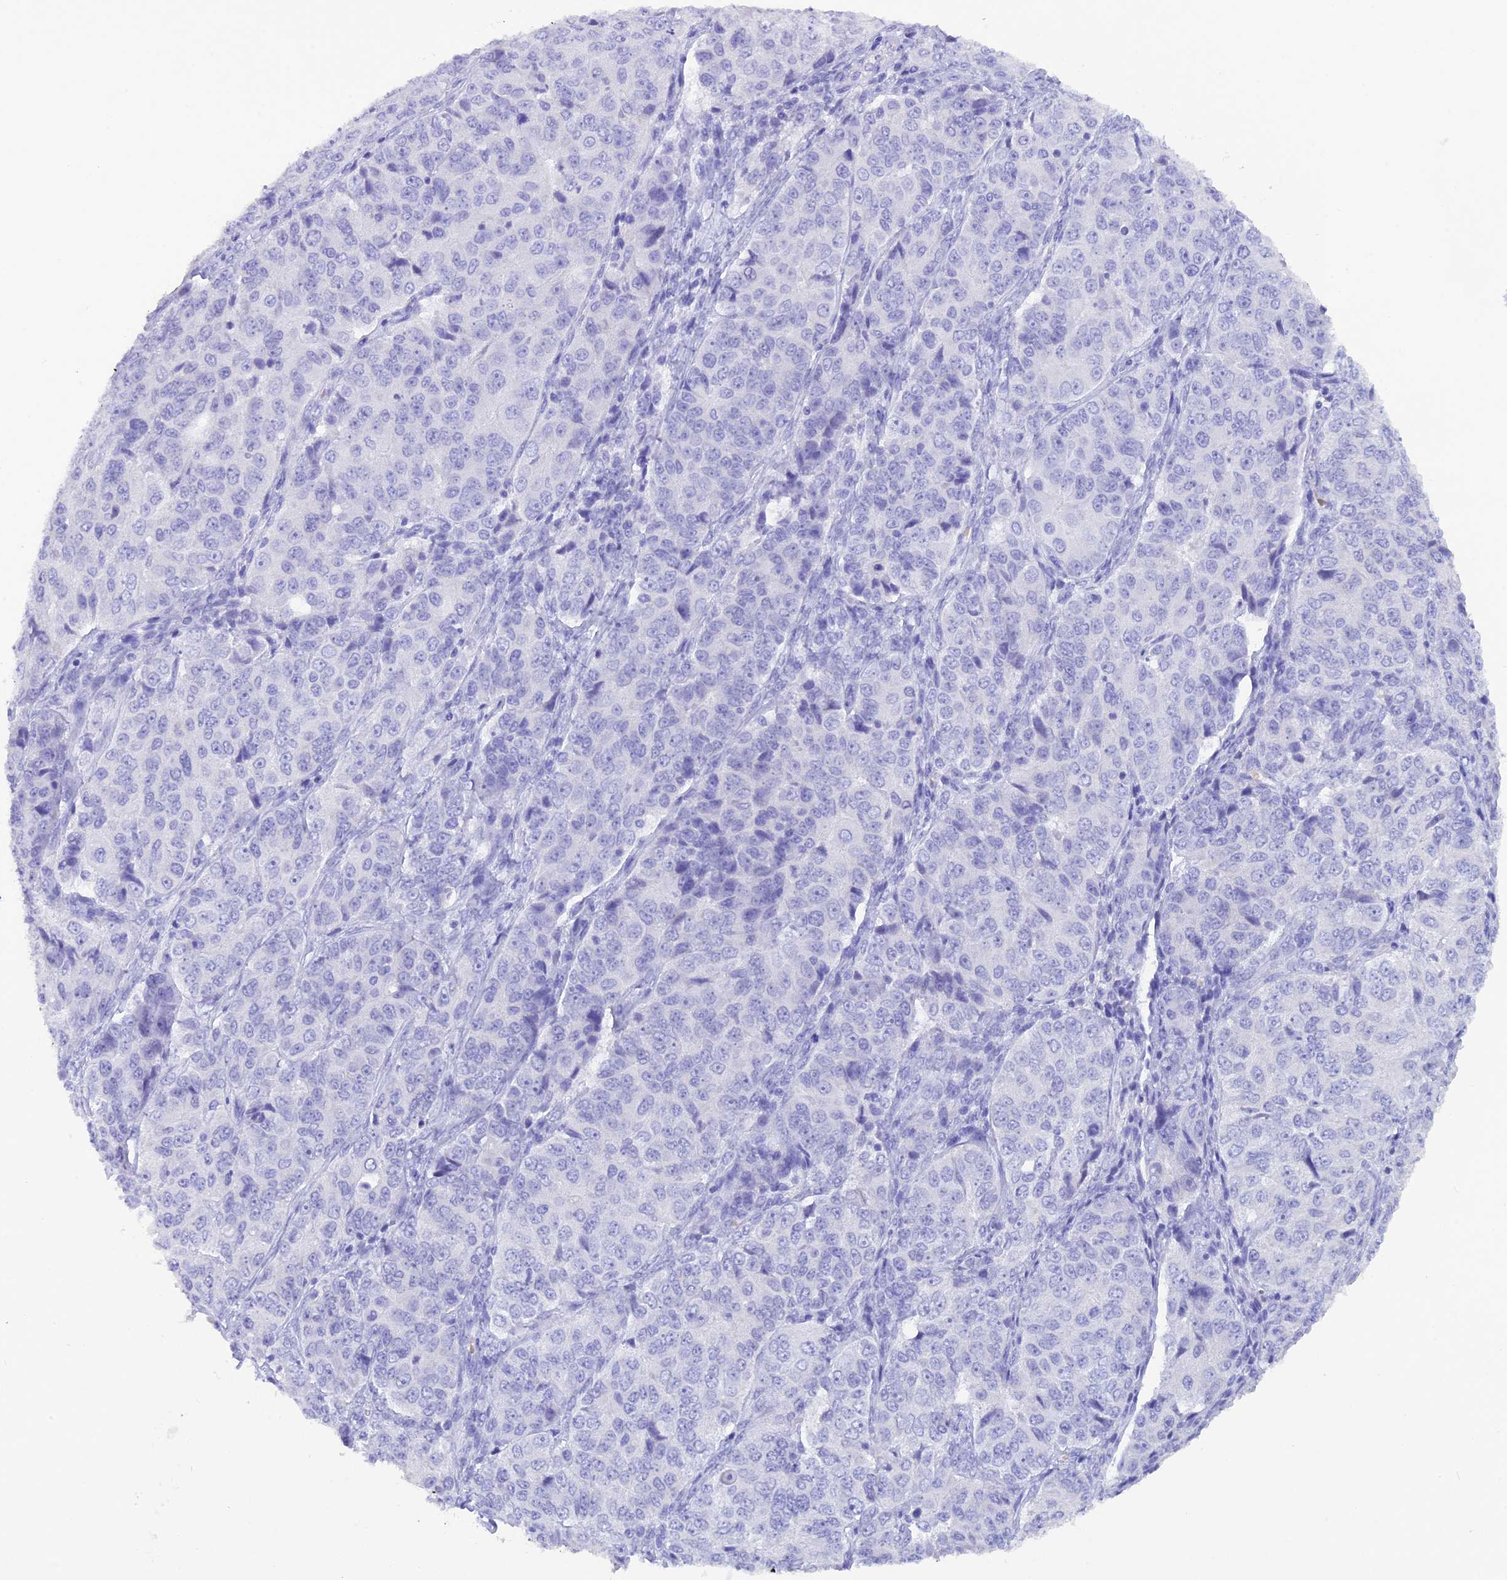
{"staining": {"intensity": "negative", "quantity": "none", "location": "none"}, "tissue": "ovarian cancer", "cell_type": "Tumor cells", "image_type": "cancer", "snomed": [{"axis": "morphology", "description": "Carcinoma, endometroid"}, {"axis": "topography", "description": "Ovary"}], "caption": "The histopathology image exhibits no significant positivity in tumor cells of ovarian cancer (endometroid carcinoma).", "gene": "GLYATL1", "patient": {"sex": "female", "age": 51}}